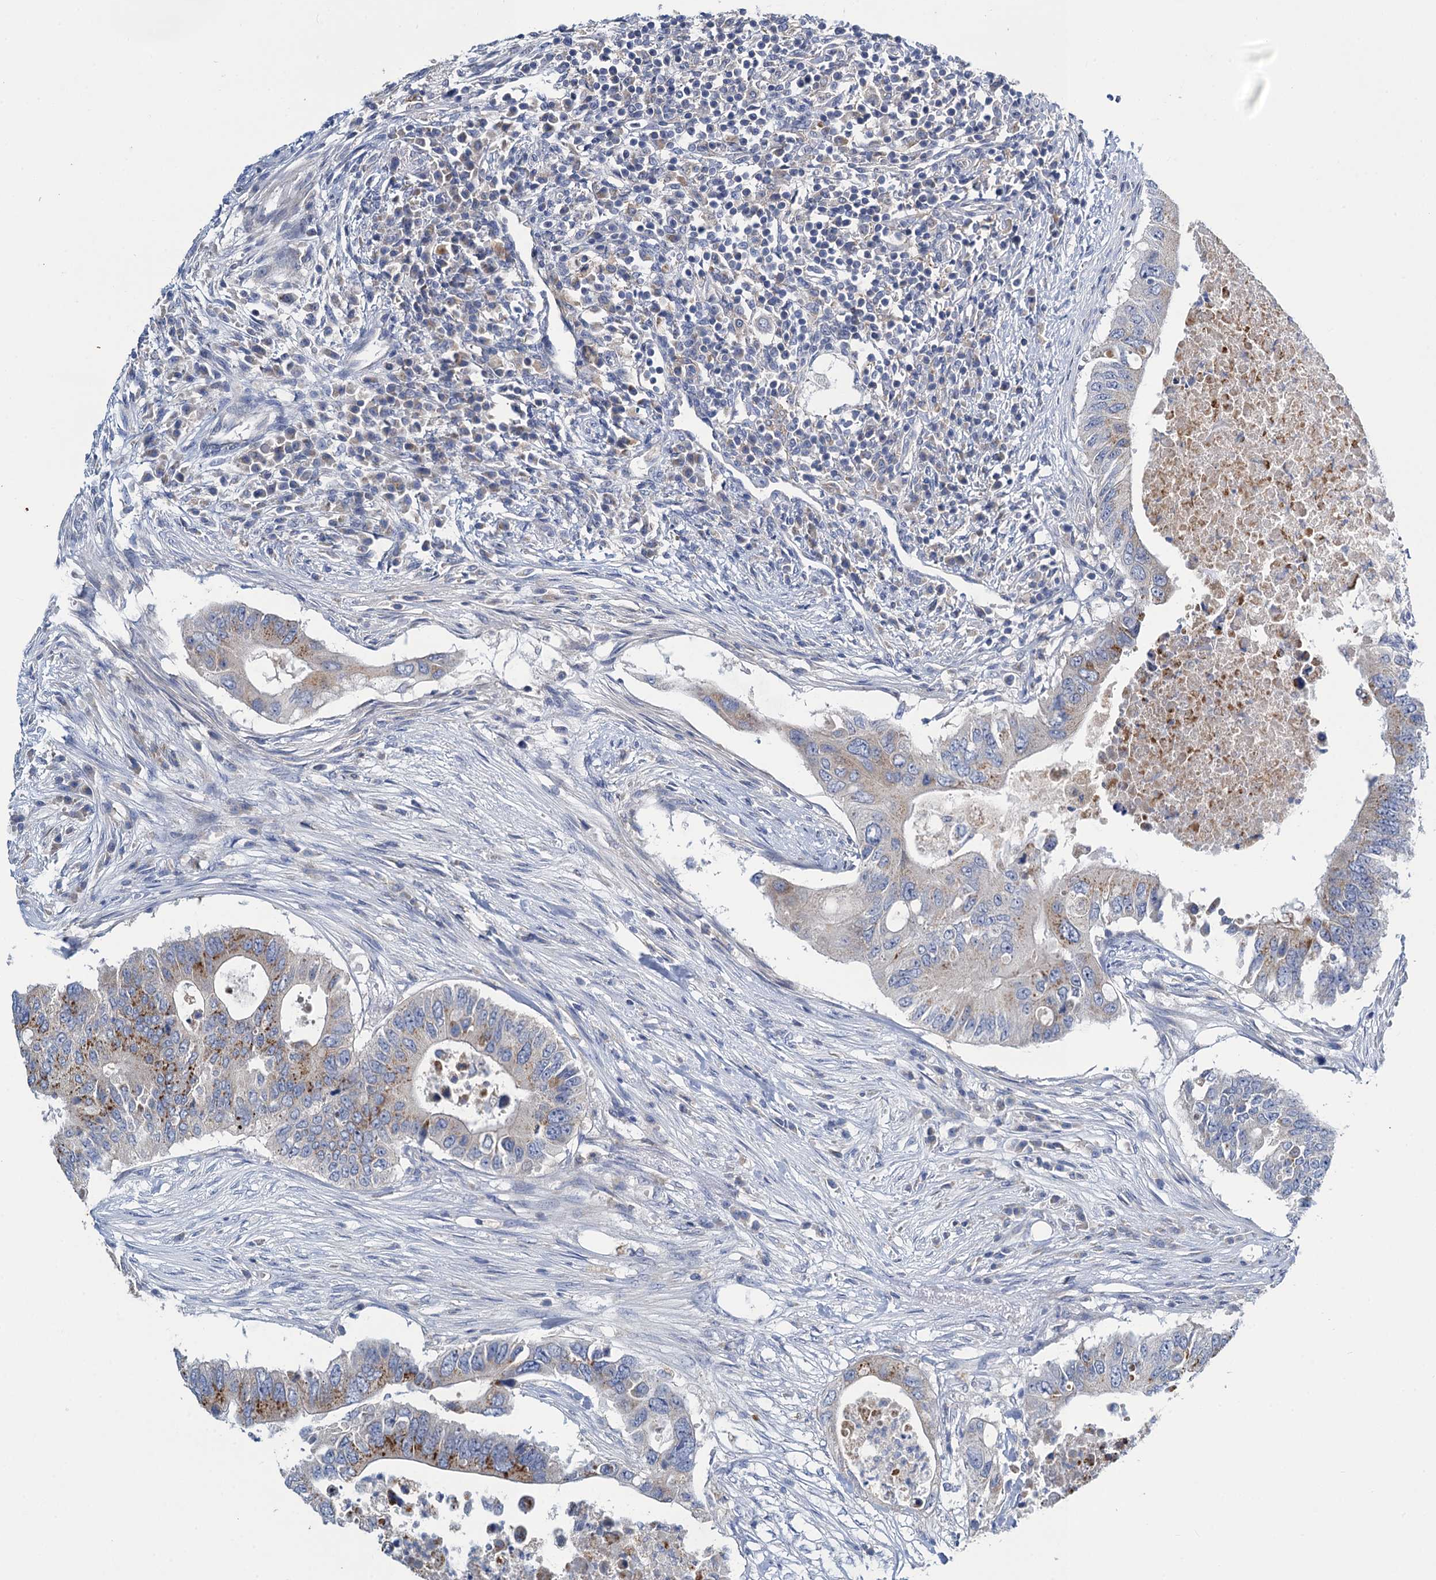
{"staining": {"intensity": "strong", "quantity": "<25%", "location": "cytoplasmic/membranous"}, "tissue": "colorectal cancer", "cell_type": "Tumor cells", "image_type": "cancer", "snomed": [{"axis": "morphology", "description": "Adenocarcinoma, NOS"}, {"axis": "topography", "description": "Colon"}], "caption": "Colorectal cancer (adenocarcinoma) tissue displays strong cytoplasmic/membranous staining in approximately <25% of tumor cells, visualized by immunohistochemistry.", "gene": "SNAP29", "patient": {"sex": "male", "age": 71}}